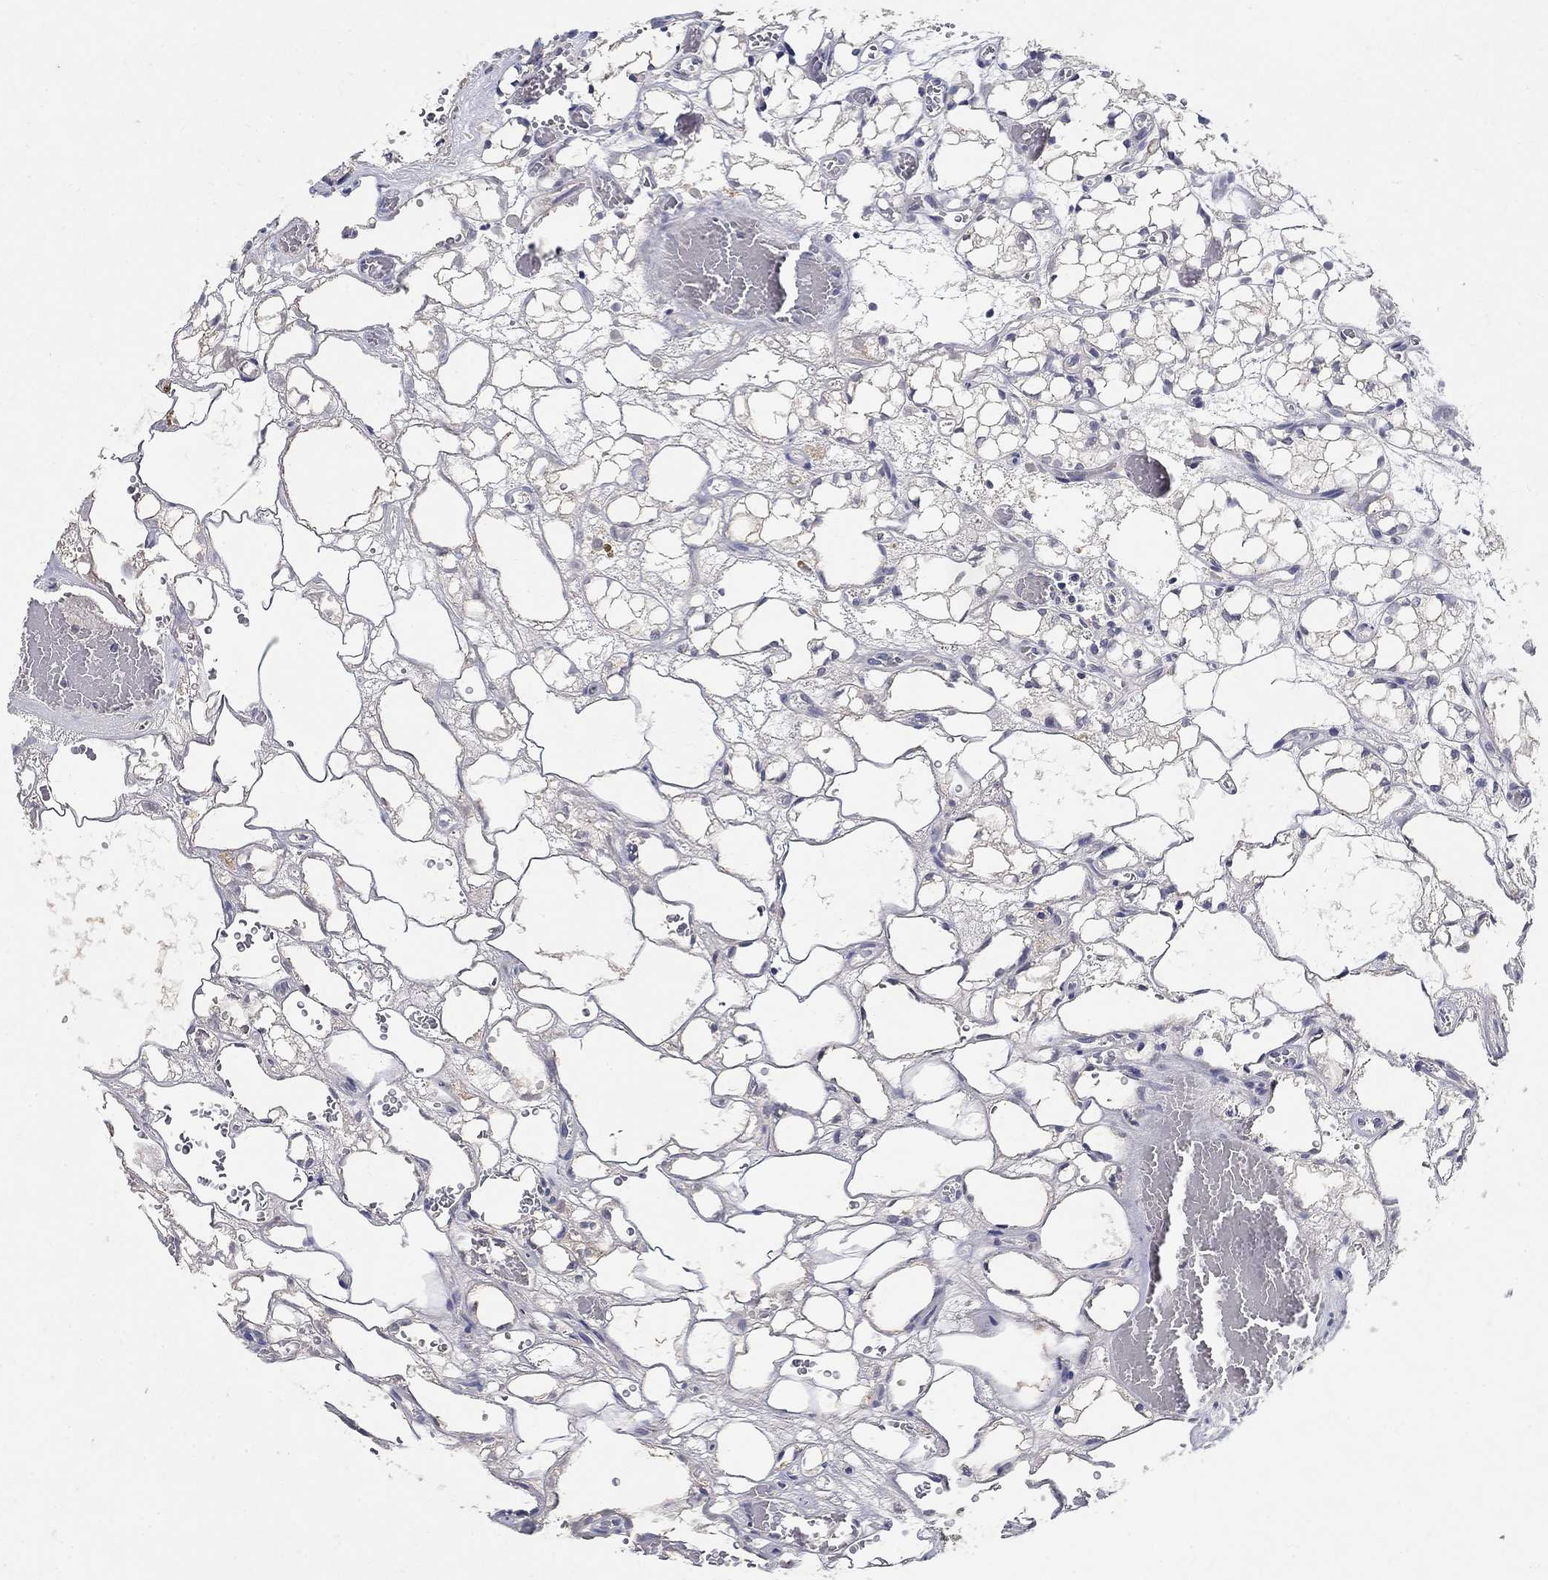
{"staining": {"intensity": "negative", "quantity": "none", "location": "none"}, "tissue": "renal cancer", "cell_type": "Tumor cells", "image_type": "cancer", "snomed": [{"axis": "morphology", "description": "Adenocarcinoma, NOS"}, {"axis": "topography", "description": "Kidney"}], "caption": "Immunohistochemical staining of human renal adenocarcinoma reveals no significant positivity in tumor cells.", "gene": "PROZ", "patient": {"sex": "female", "age": 69}}